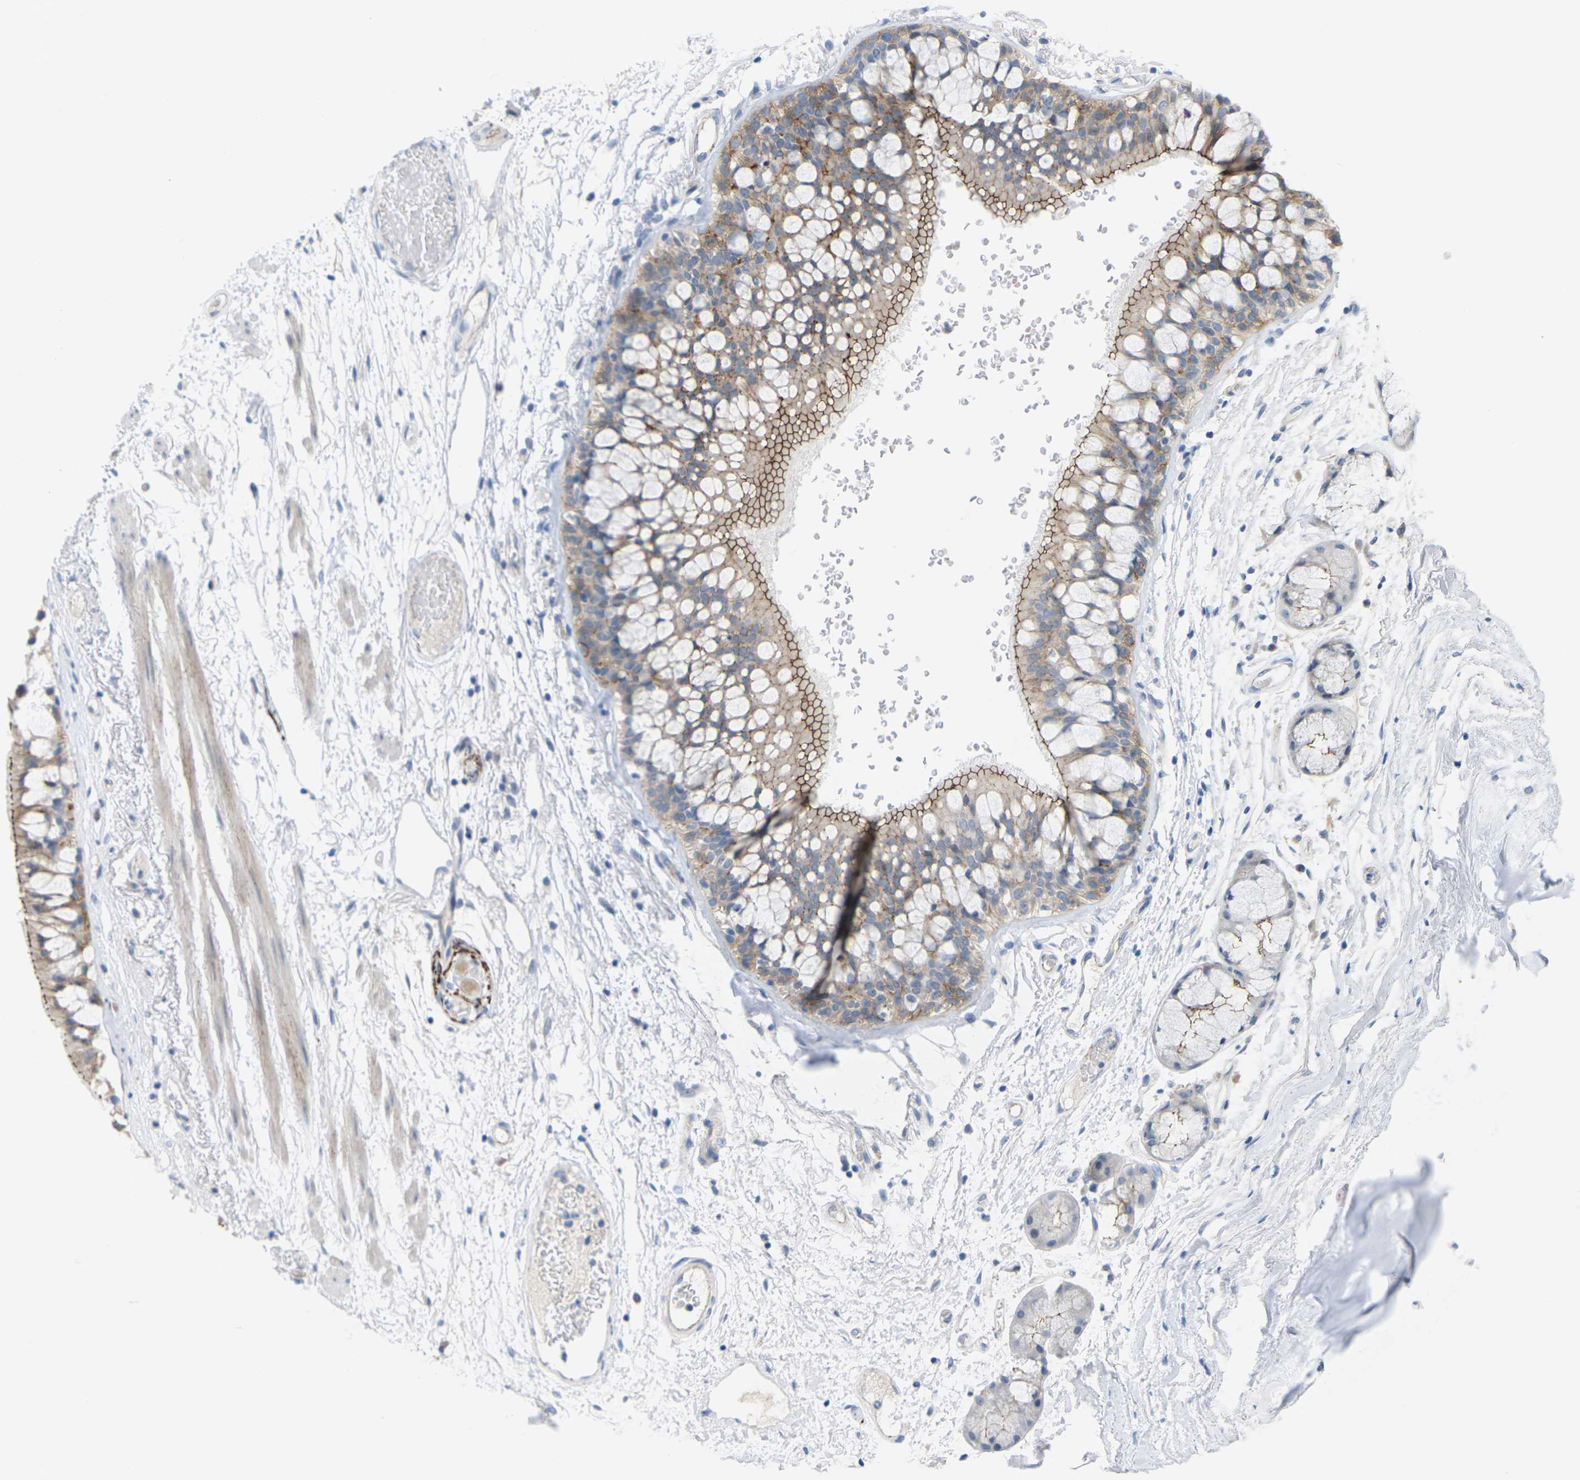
{"staining": {"intensity": "moderate", "quantity": ">75%", "location": "cytoplasmic/membranous"}, "tissue": "bronchus", "cell_type": "Respiratory epithelial cells", "image_type": "normal", "snomed": [{"axis": "morphology", "description": "Normal tissue, NOS"}, {"axis": "topography", "description": "Bronchus"}], "caption": "Protein staining demonstrates moderate cytoplasmic/membranous positivity in approximately >75% of respiratory epithelial cells in normal bronchus. (IHC, brightfield microscopy, high magnification).", "gene": "CLDN3", "patient": {"sex": "male", "age": 66}}